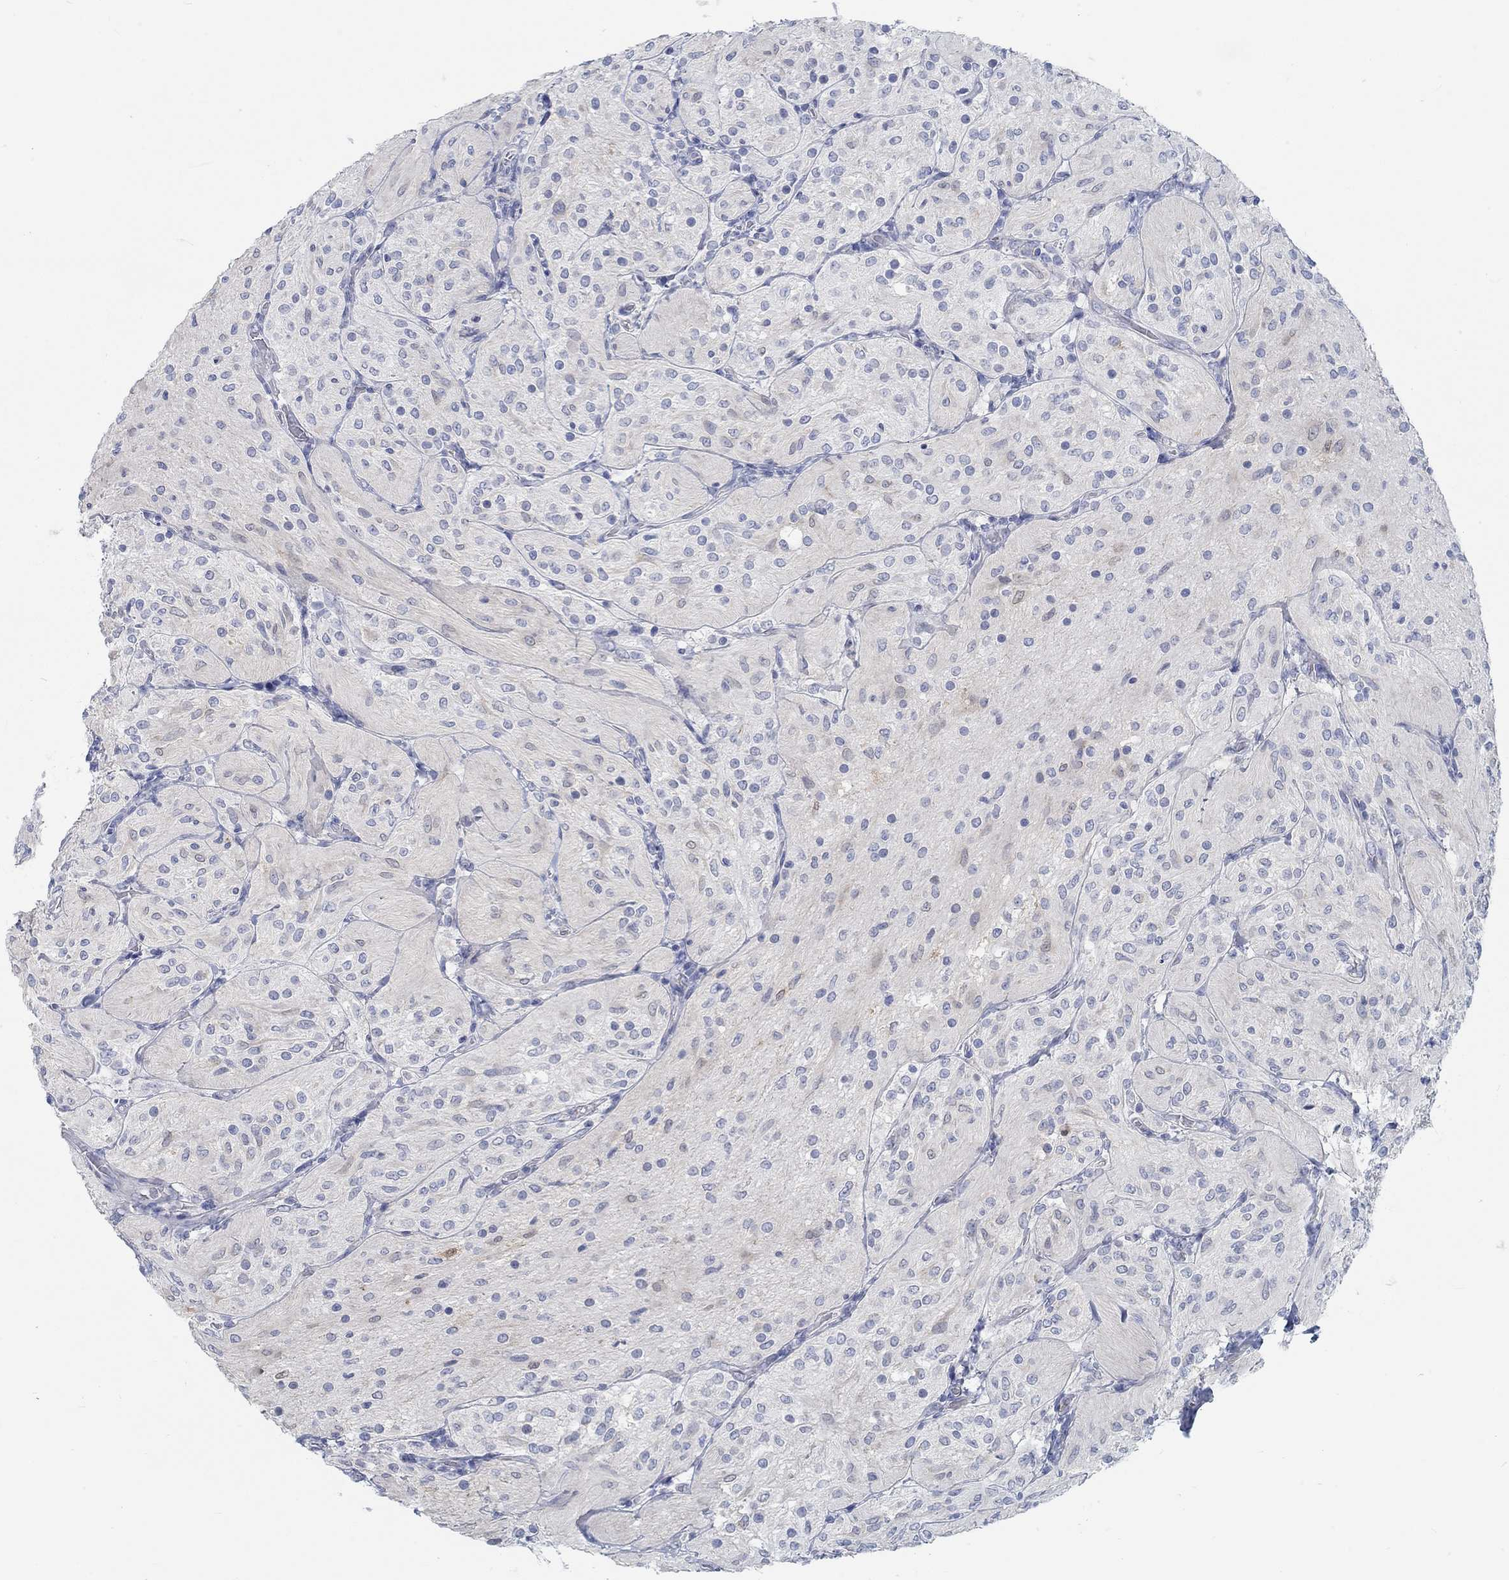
{"staining": {"intensity": "negative", "quantity": "none", "location": "none"}, "tissue": "glioma", "cell_type": "Tumor cells", "image_type": "cancer", "snomed": [{"axis": "morphology", "description": "Glioma, malignant, Low grade"}, {"axis": "topography", "description": "Brain"}], "caption": "Immunohistochemistry (IHC) histopathology image of neoplastic tissue: human low-grade glioma (malignant) stained with DAB (3,3'-diaminobenzidine) reveals no significant protein expression in tumor cells.", "gene": "TEKT4", "patient": {"sex": "male", "age": 3}}